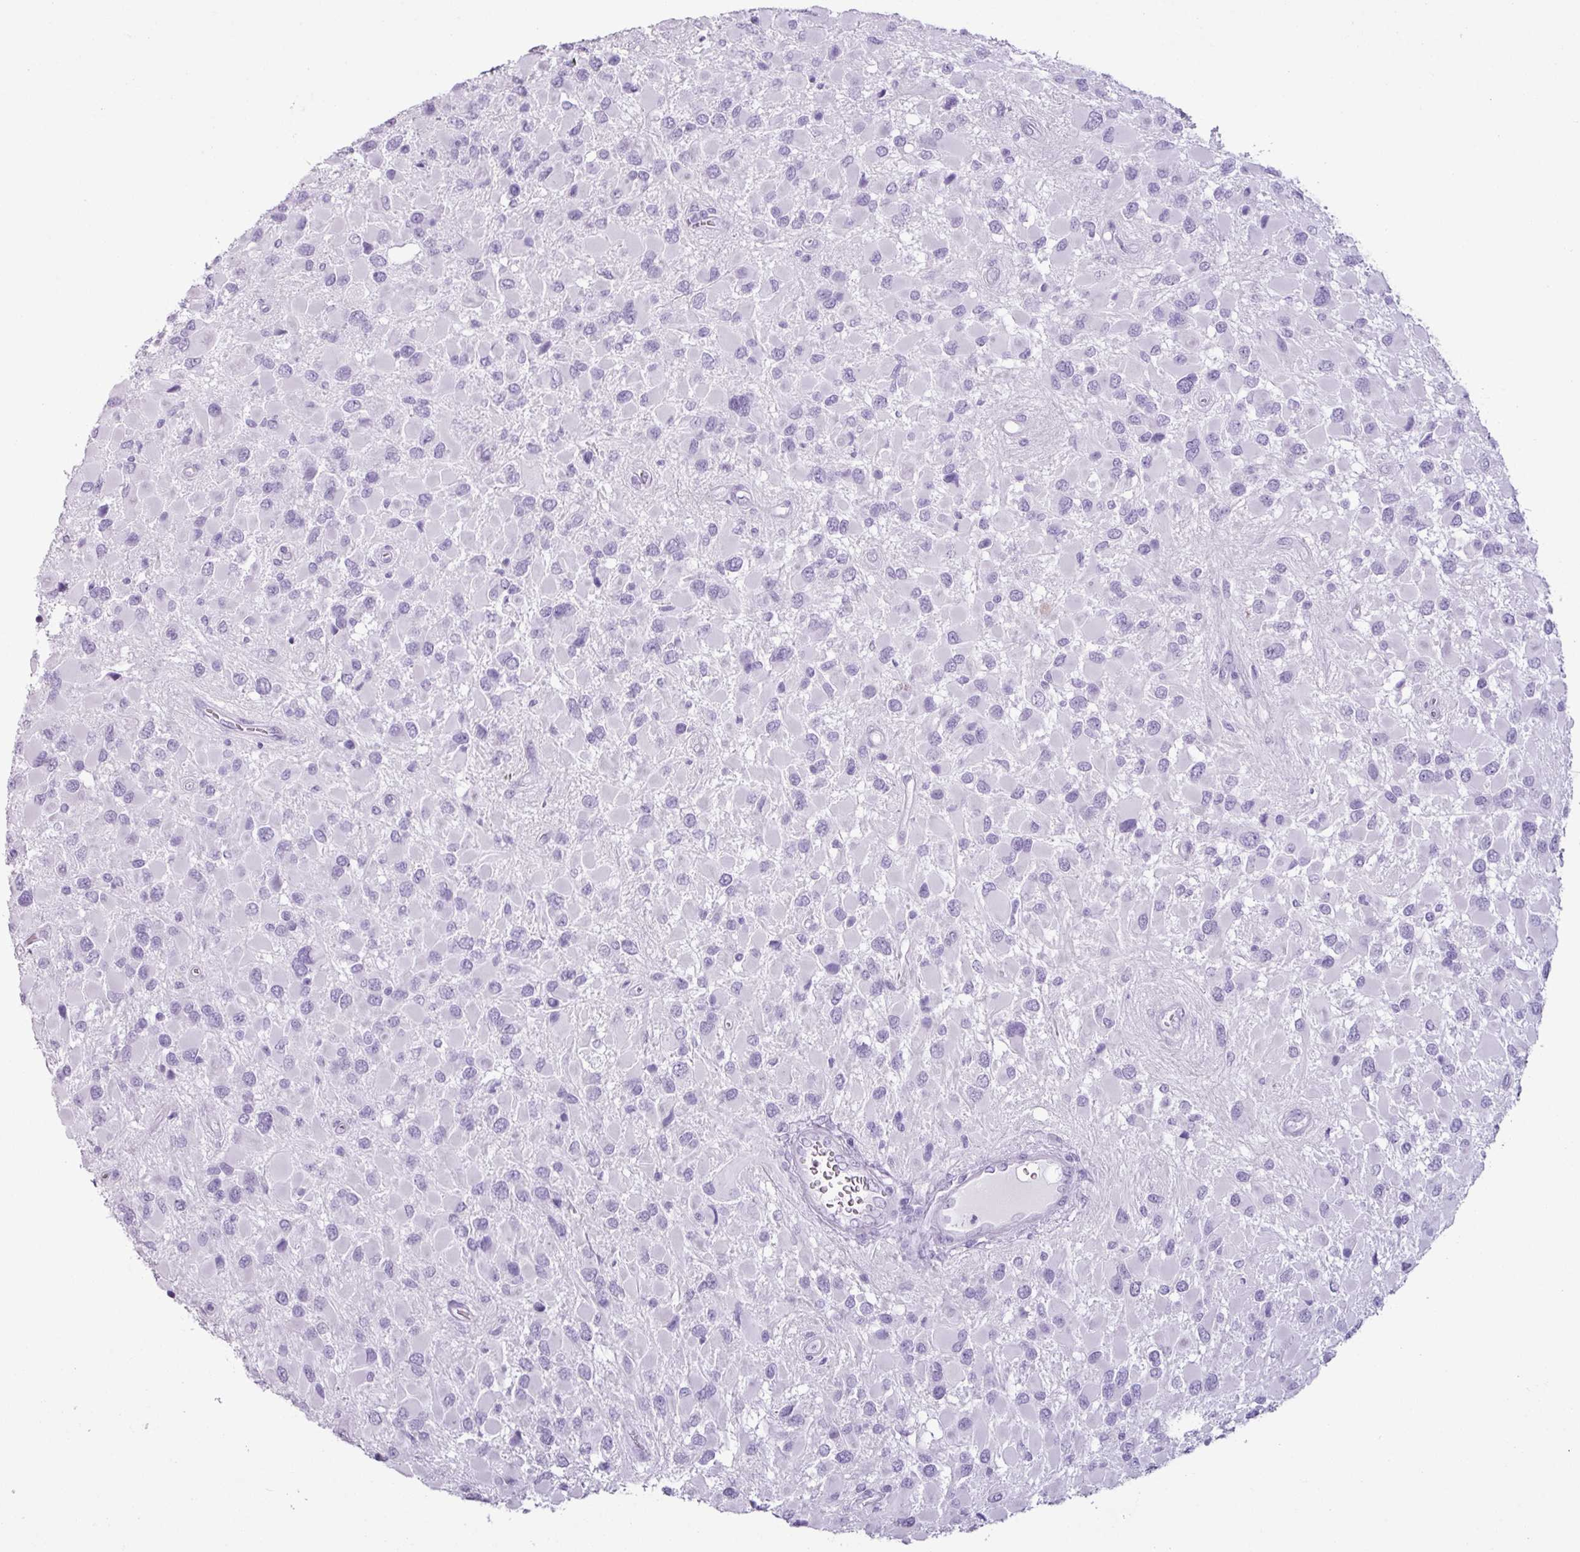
{"staining": {"intensity": "negative", "quantity": "none", "location": "none"}, "tissue": "glioma", "cell_type": "Tumor cells", "image_type": "cancer", "snomed": [{"axis": "morphology", "description": "Glioma, malignant, High grade"}, {"axis": "topography", "description": "Brain"}], "caption": "High-grade glioma (malignant) stained for a protein using IHC exhibits no staining tumor cells.", "gene": "SCT", "patient": {"sex": "male", "age": 53}}